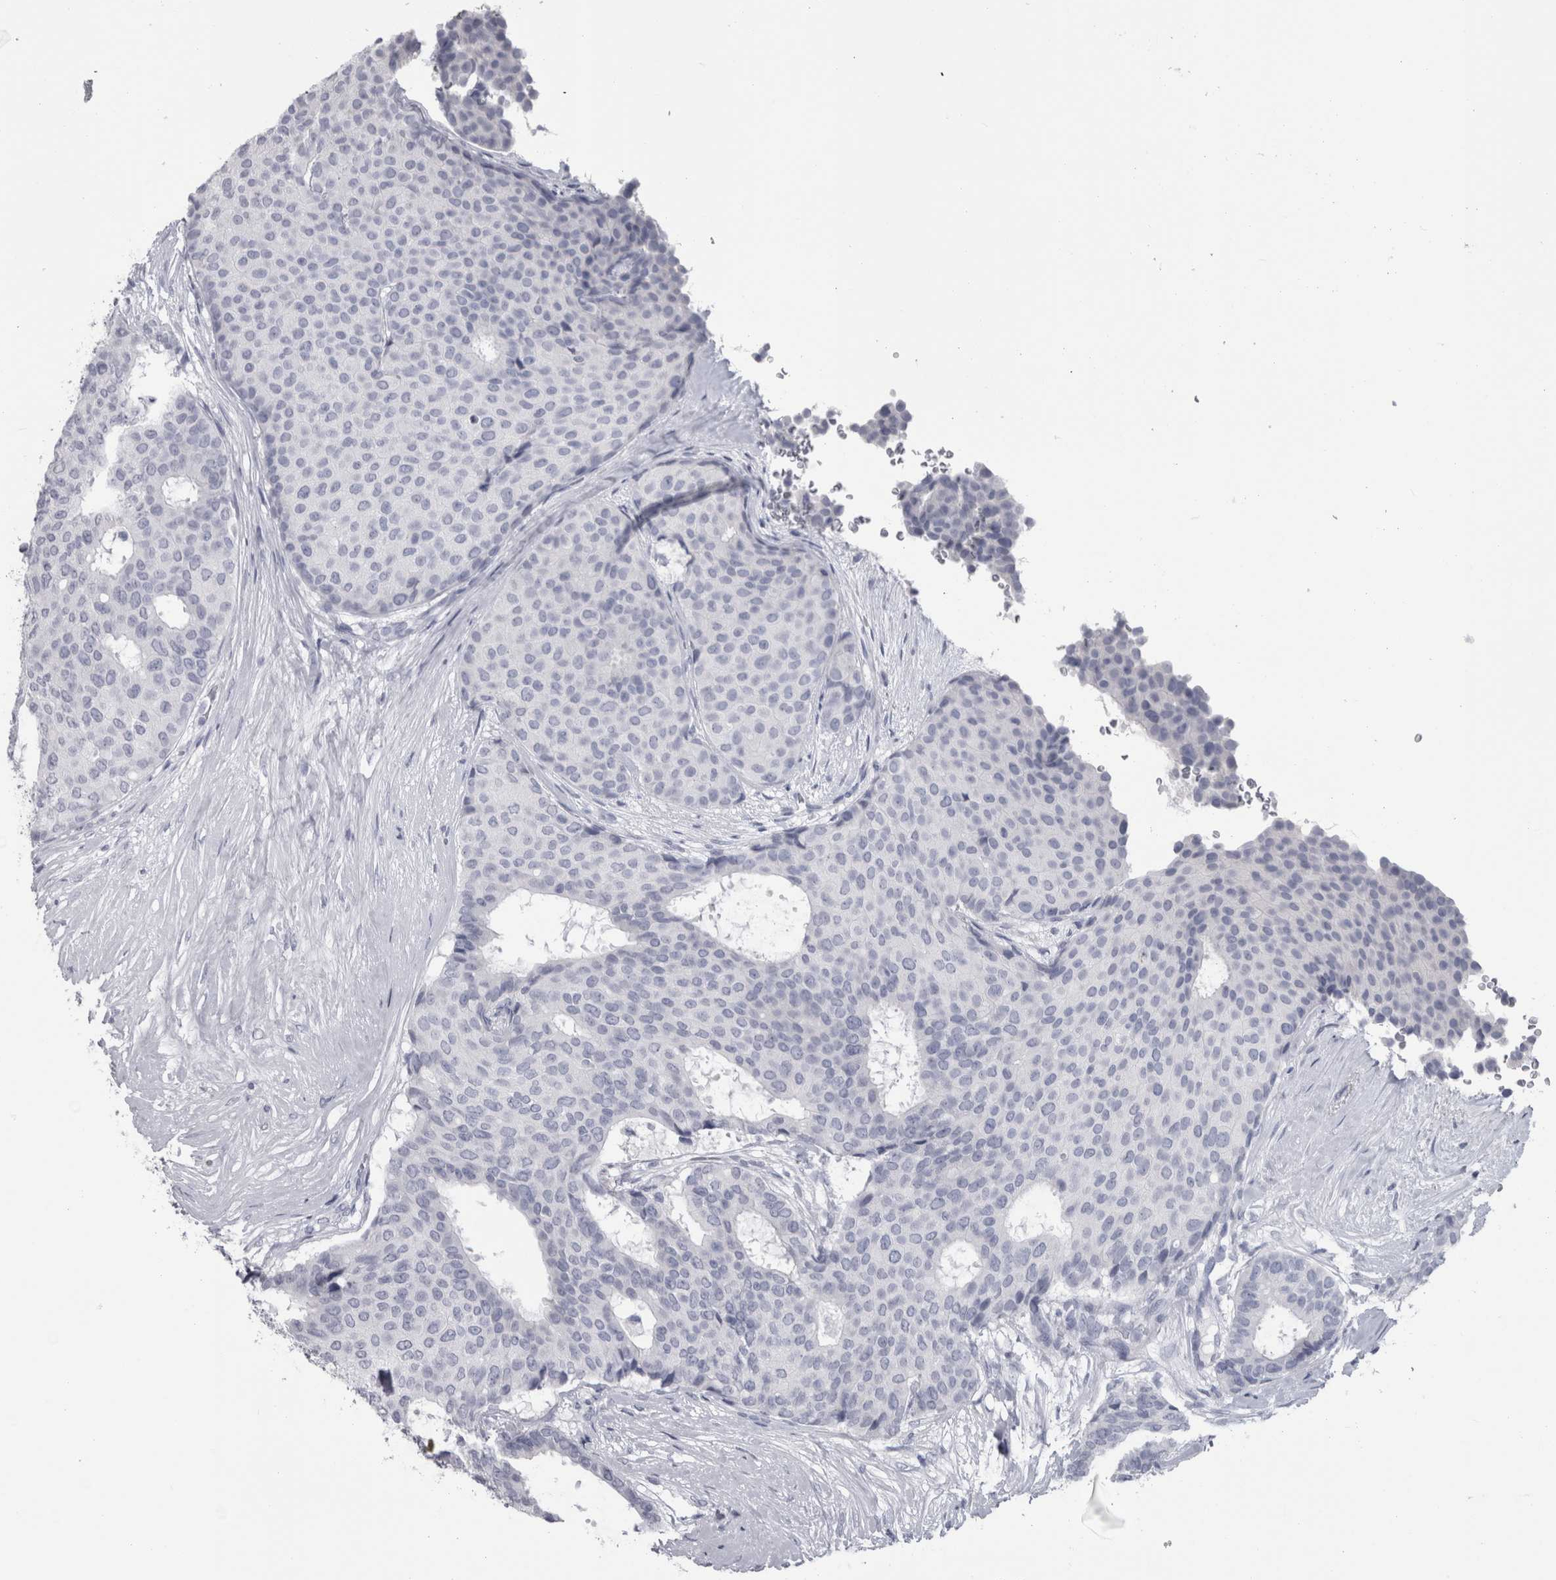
{"staining": {"intensity": "negative", "quantity": "none", "location": "none"}, "tissue": "breast cancer", "cell_type": "Tumor cells", "image_type": "cancer", "snomed": [{"axis": "morphology", "description": "Duct carcinoma"}, {"axis": "topography", "description": "Breast"}], "caption": "This image is of breast cancer stained with IHC to label a protein in brown with the nuclei are counter-stained blue. There is no expression in tumor cells.", "gene": "PTH", "patient": {"sex": "female", "age": 75}}